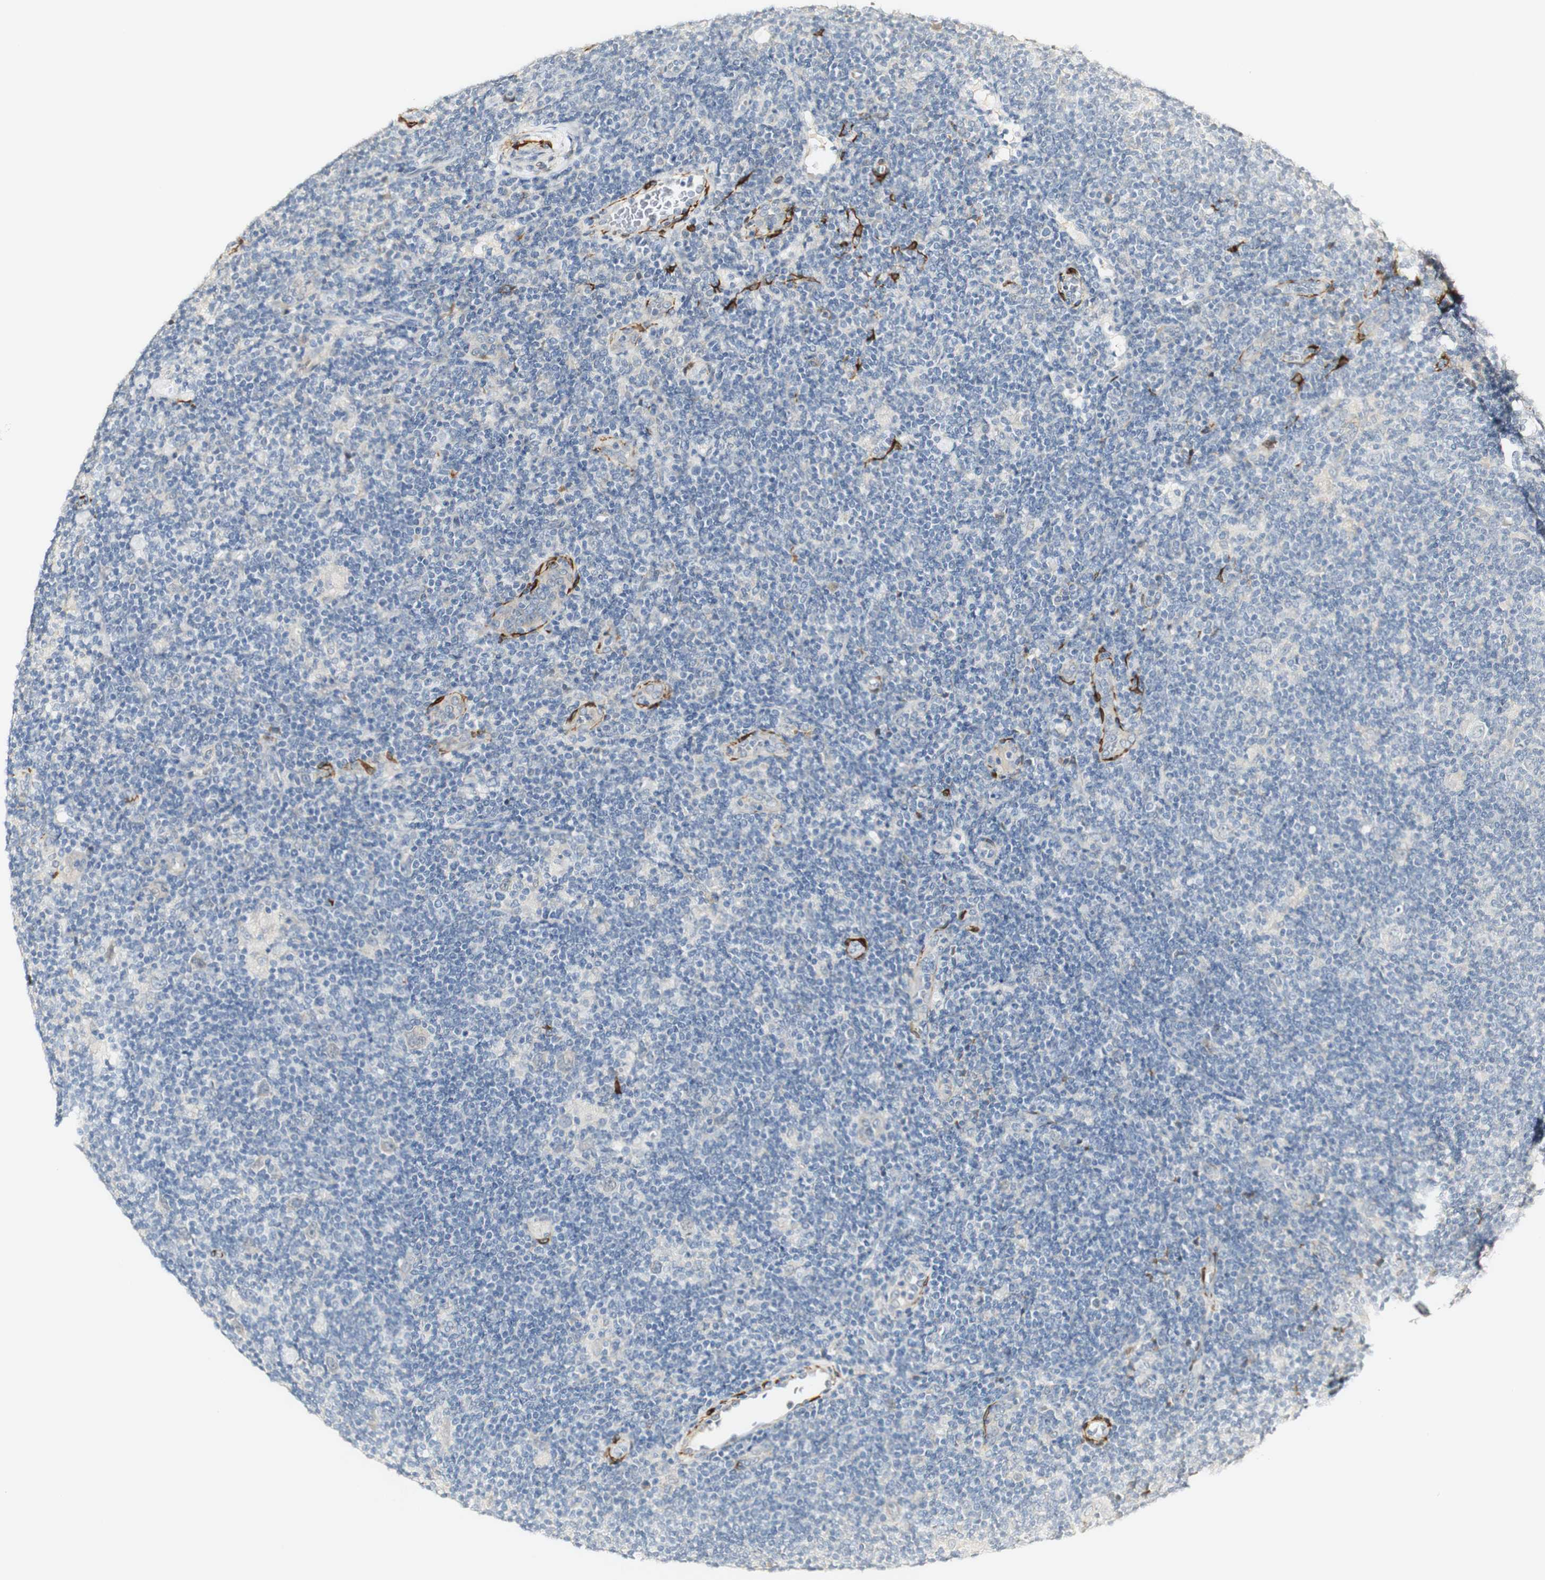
{"staining": {"intensity": "negative", "quantity": "none", "location": "none"}, "tissue": "lymphoma", "cell_type": "Tumor cells", "image_type": "cancer", "snomed": [{"axis": "morphology", "description": "Hodgkin's disease, NOS"}, {"axis": "topography", "description": "Lymph node"}], "caption": "Immunohistochemical staining of Hodgkin's disease demonstrates no significant staining in tumor cells.", "gene": "FMO3", "patient": {"sex": "female", "age": 57}}